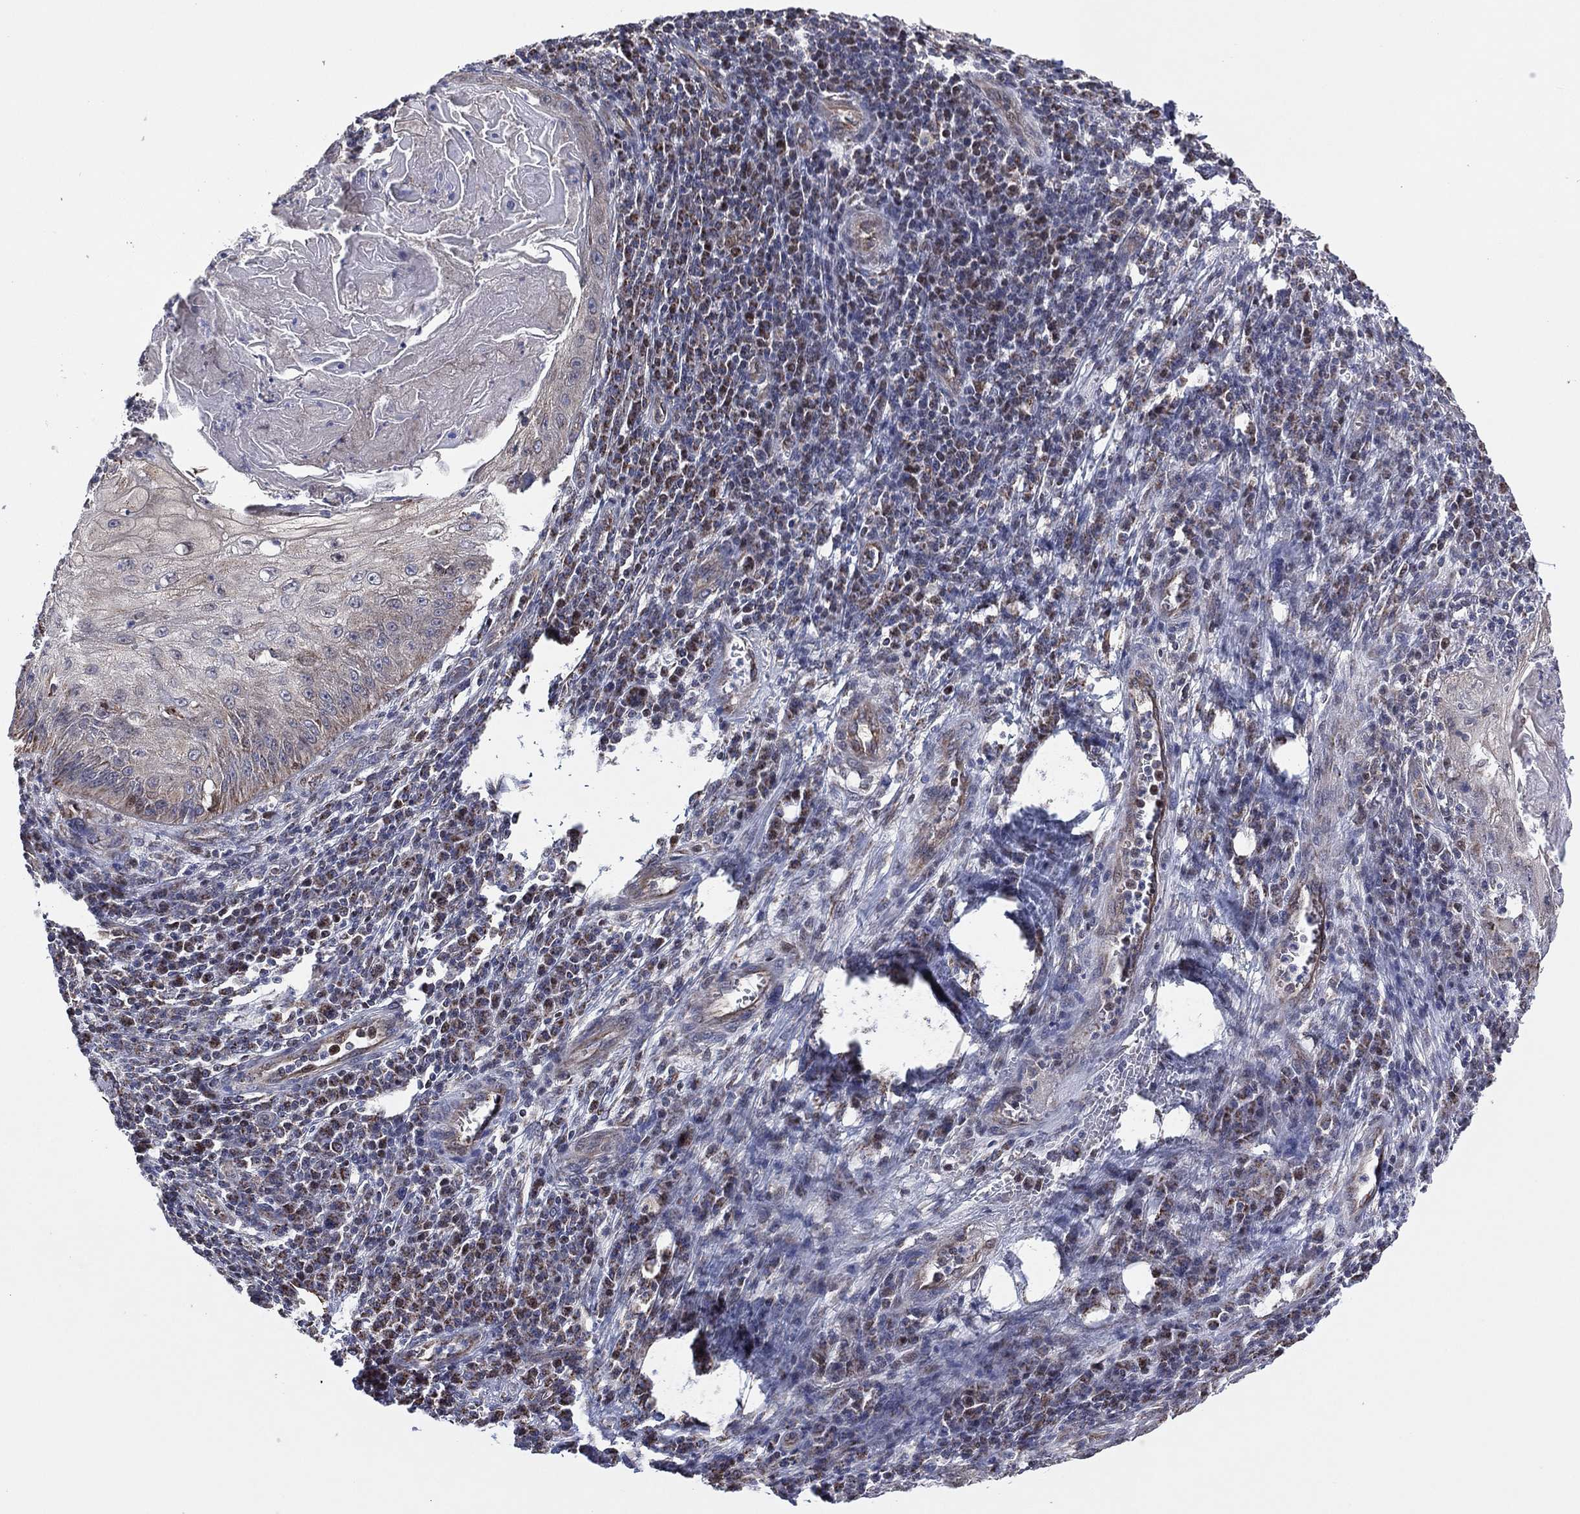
{"staining": {"intensity": "weak", "quantity": "<25%", "location": "cytoplasmic/membranous"}, "tissue": "skin cancer", "cell_type": "Tumor cells", "image_type": "cancer", "snomed": [{"axis": "morphology", "description": "Squamous cell carcinoma, NOS"}, {"axis": "topography", "description": "Skin"}], "caption": "Immunohistochemistry histopathology image of human squamous cell carcinoma (skin) stained for a protein (brown), which displays no staining in tumor cells.", "gene": "PIDD1", "patient": {"sex": "male", "age": 70}}